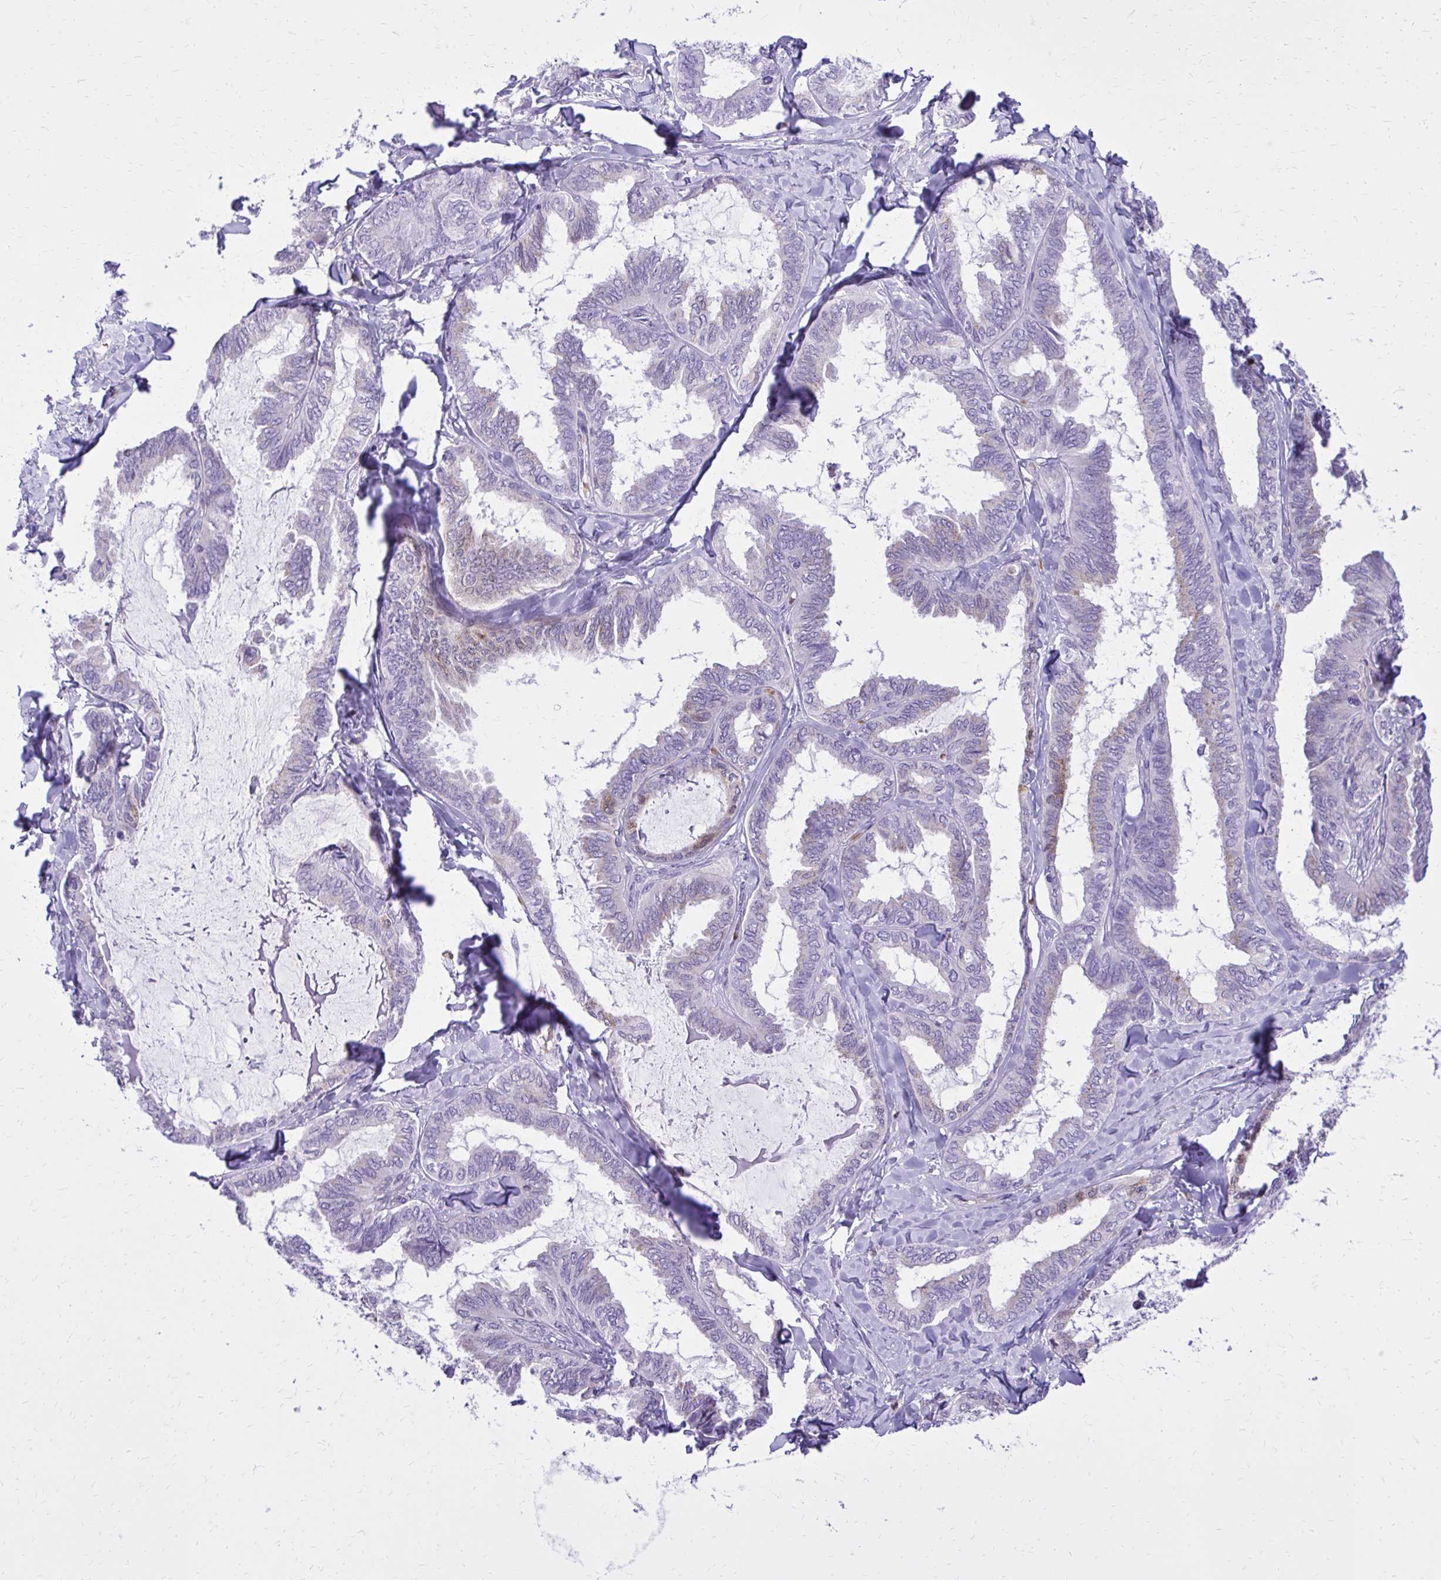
{"staining": {"intensity": "weak", "quantity": "<25%", "location": "cytoplasmic/membranous"}, "tissue": "ovarian cancer", "cell_type": "Tumor cells", "image_type": "cancer", "snomed": [{"axis": "morphology", "description": "Carcinoma, endometroid"}, {"axis": "topography", "description": "Ovary"}], "caption": "Immunohistochemical staining of human ovarian endometroid carcinoma demonstrates no significant expression in tumor cells.", "gene": "CAT", "patient": {"sex": "female", "age": 70}}